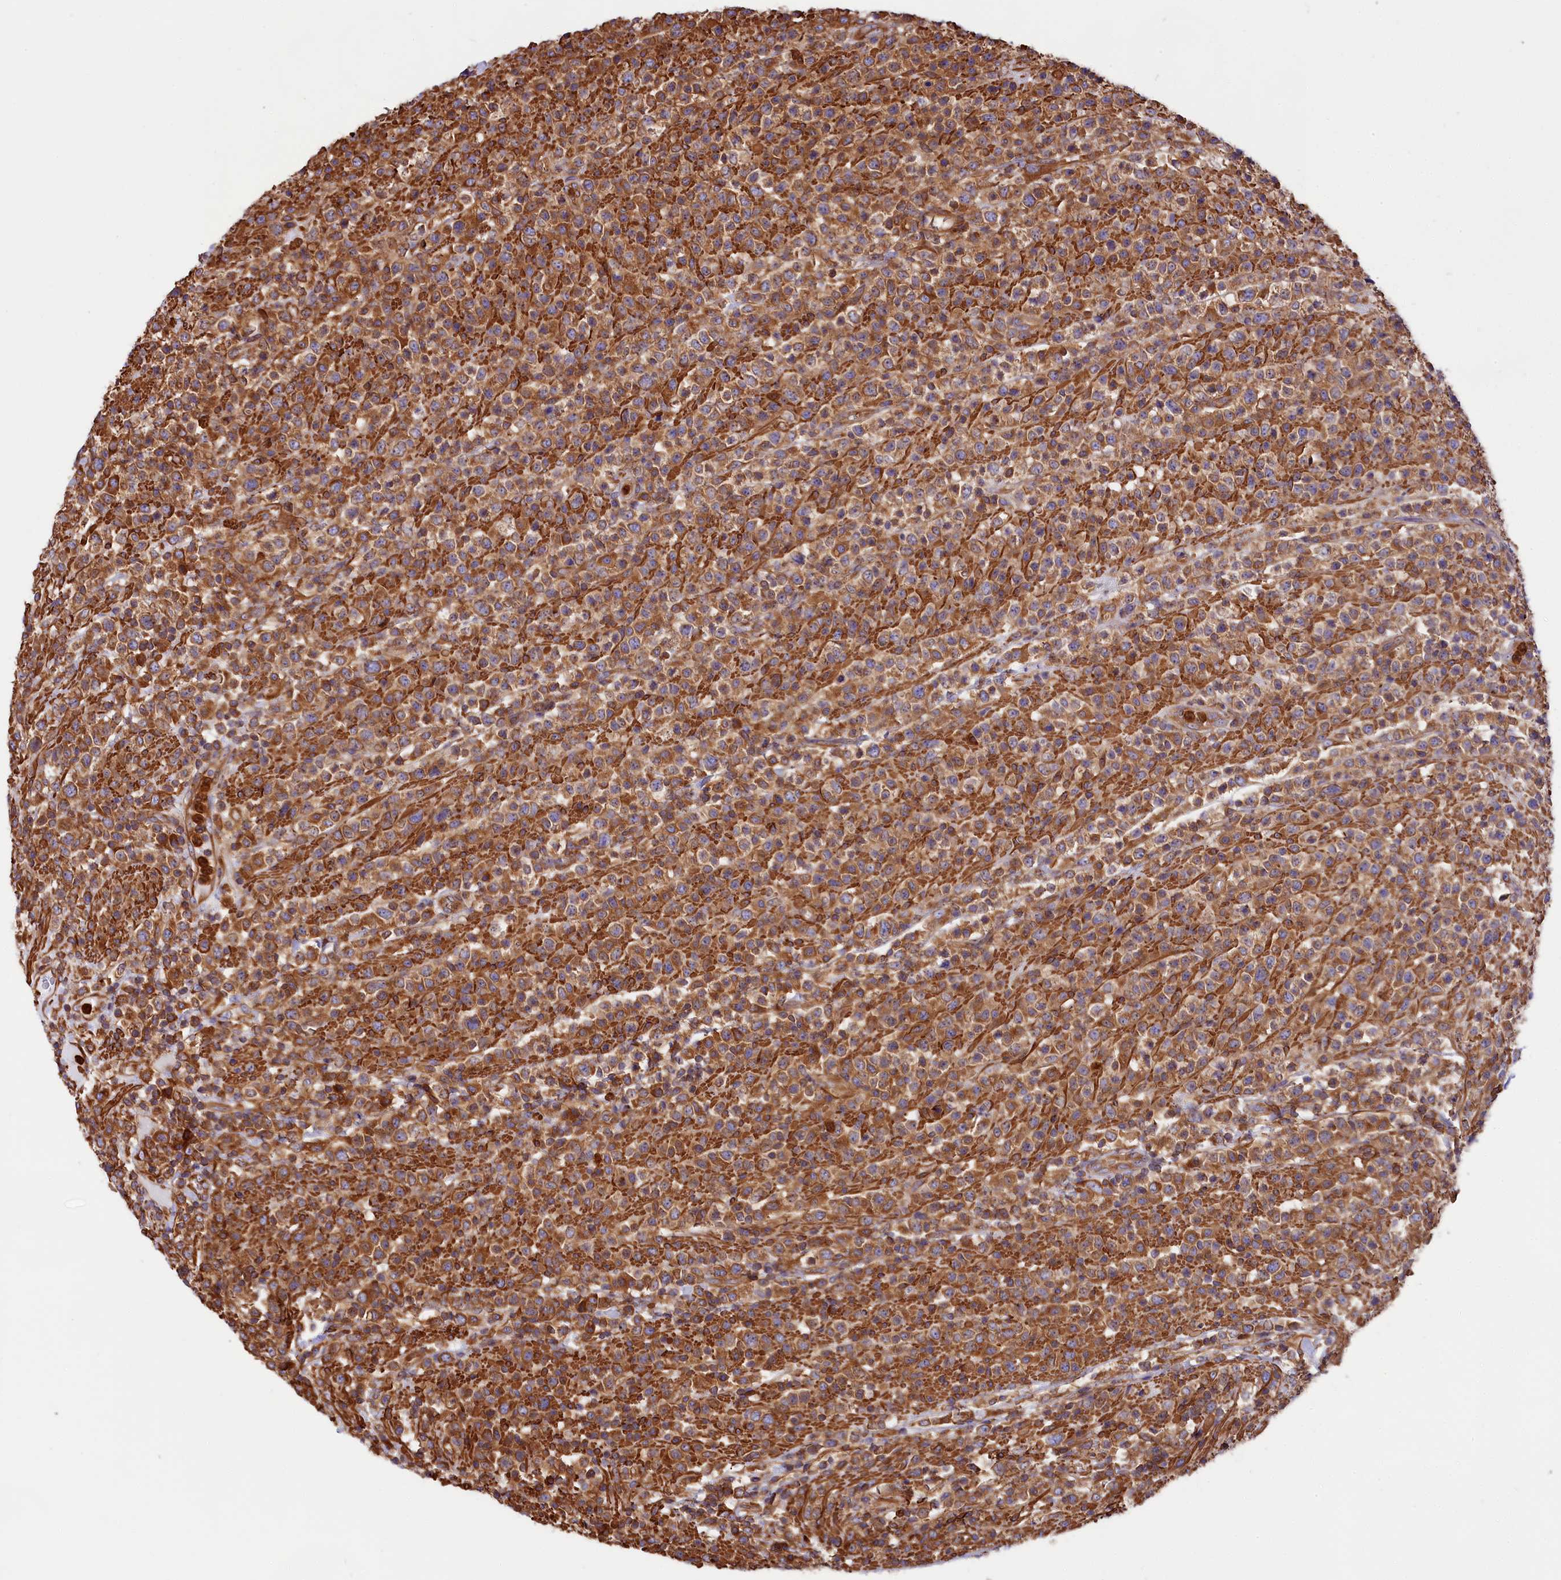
{"staining": {"intensity": "moderate", "quantity": ">75%", "location": "cytoplasmic/membranous"}, "tissue": "lymphoma", "cell_type": "Tumor cells", "image_type": "cancer", "snomed": [{"axis": "morphology", "description": "Malignant lymphoma, non-Hodgkin's type, High grade"}, {"axis": "topography", "description": "Colon"}], "caption": "High-grade malignant lymphoma, non-Hodgkin's type stained with a protein marker displays moderate staining in tumor cells.", "gene": "GYS1", "patient": {"sex": "female", "age": 53}}